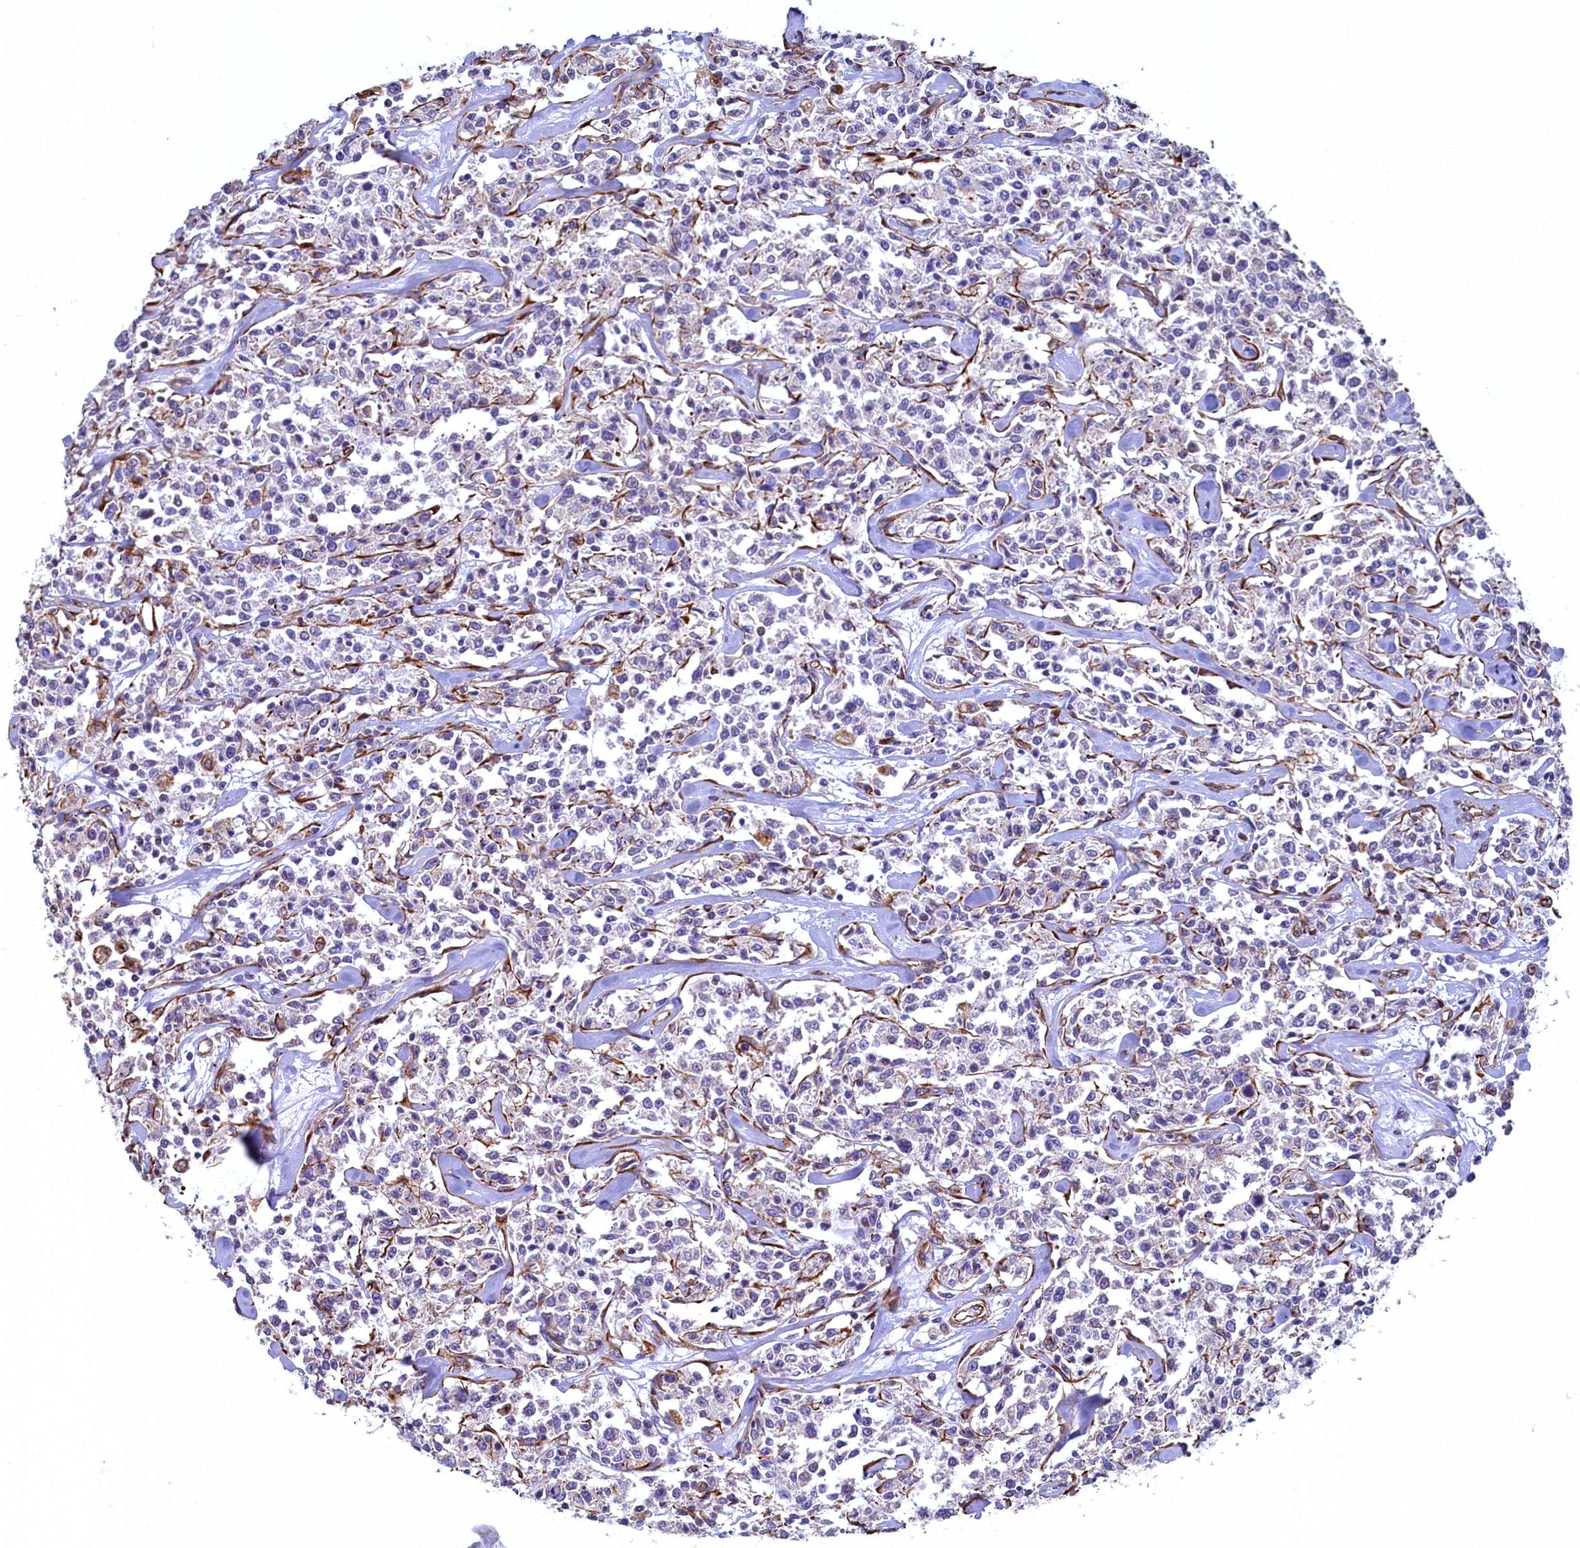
{"staining": {"intensity": "negative", "quantity": "none", "location": "none"}, "tissue": "lymphoma", "cell_type": "Tumor cells", "image_type": "cancer", "snomed": [{"axis": "morphology", "description": "Malignant lymphoma, non-Hodgkin's type, Low grade"}, {"axis": "topography", "description": "Small intestine"}], "caption": "High magnification brightfield microscopy of low-grade malignant lymphoma, non-Hodgkin's type stained with DAB (brown) and counterstained with hematoxylin (blue): tumor cells show no significant staining.", "gene": "LRRC57", "patient": {"sex": "female", "age": 59}}